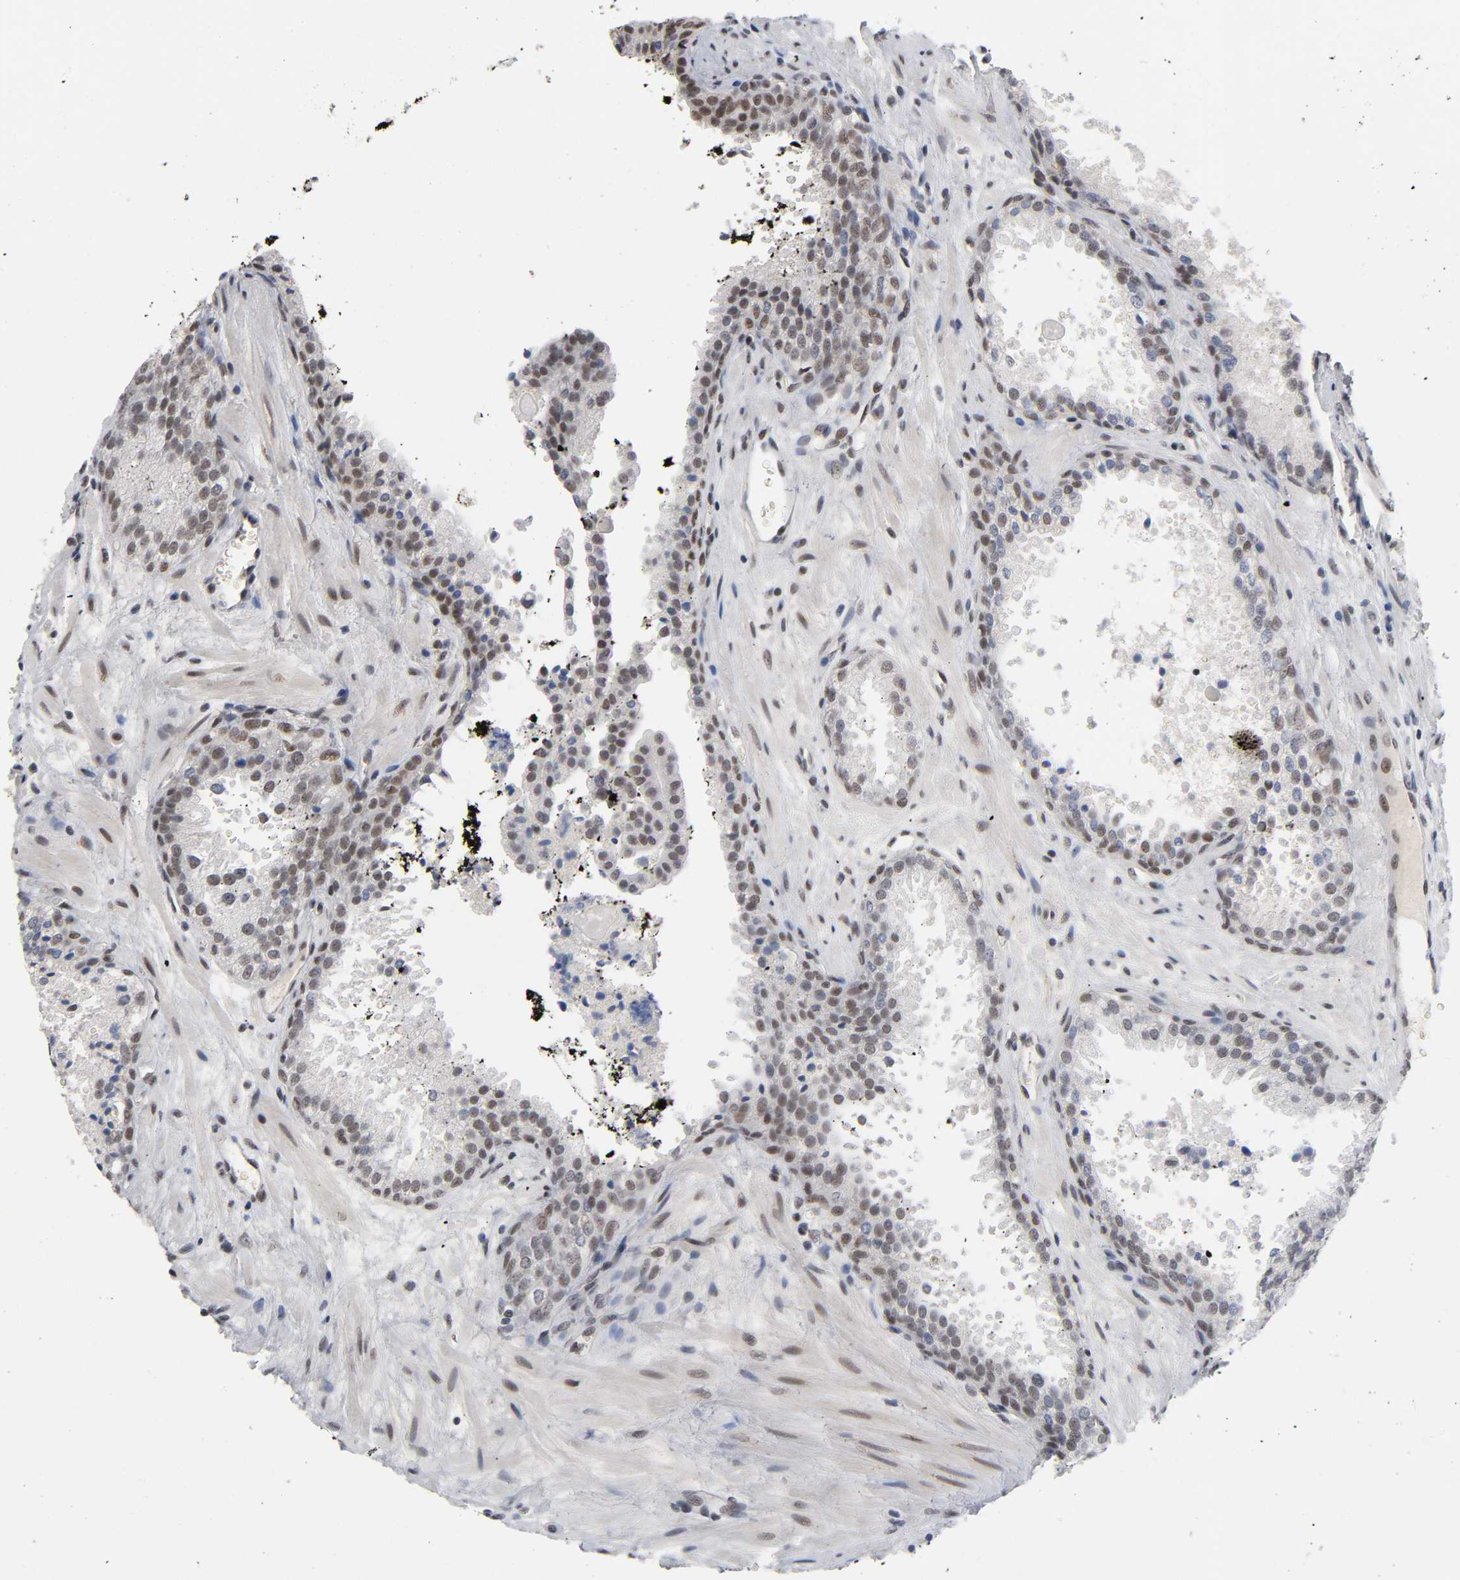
{"staining": {"intensity": "weak", "quantity": "25%-75%", "location": "cytoplasmic/membranous,nuclear"}, "tissue": "prostate cancer", "cell_type": "Tumor cells", "image_type": "cancer", "snomed": [{"axis": "morphology", "description": "Adenocarcinoma, High grade"}, {"axis": "topography", "description": "Prostate"}], "caption": "Prostate cancer tissue displays weak cytoplasmic/membranous and nuclear staining in about 25%-75% of tumor cells (DAB = brown stain, brightfield microscopy at high magnification).", "gene": "ZNF384", "patient": {"sex": "male", "age": 58}}